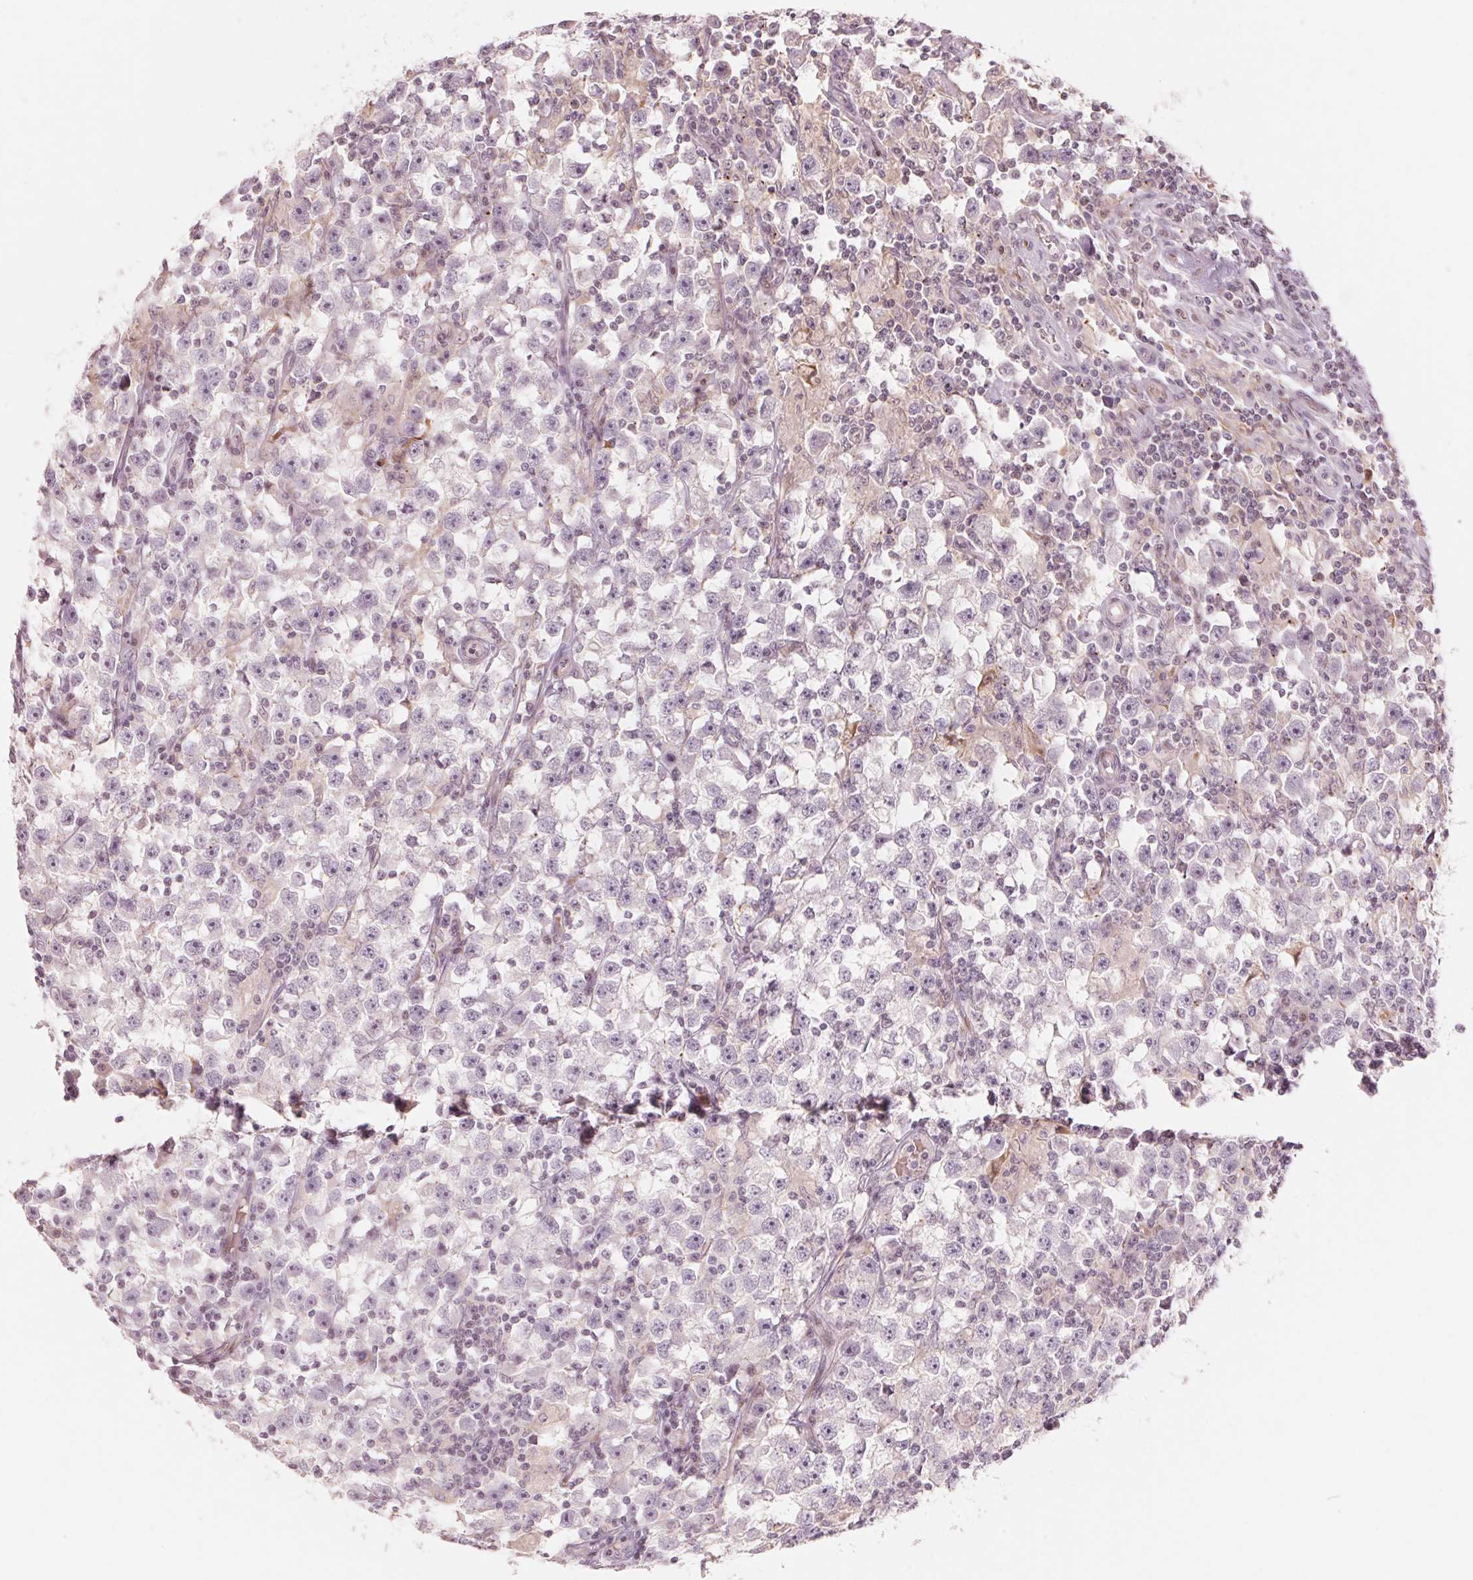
{"staining": {"intensity": "negative", "quantity": "none", "location": "none"}, "tissue": "testis cancer", "cell_type": "Tumor cells", "image_type": "cancer", "snomed": [{"axis": "morphology", "description": "Seminoma, NOS"}, {"axis": "topography", "description": "Testis"}], "caption": "Immunohistochemistry of human seminoma (testis) exhibits no expression in tumor cells.", "gene": "SLC17A4", "patient": {"sex": "male", "age": 33}}